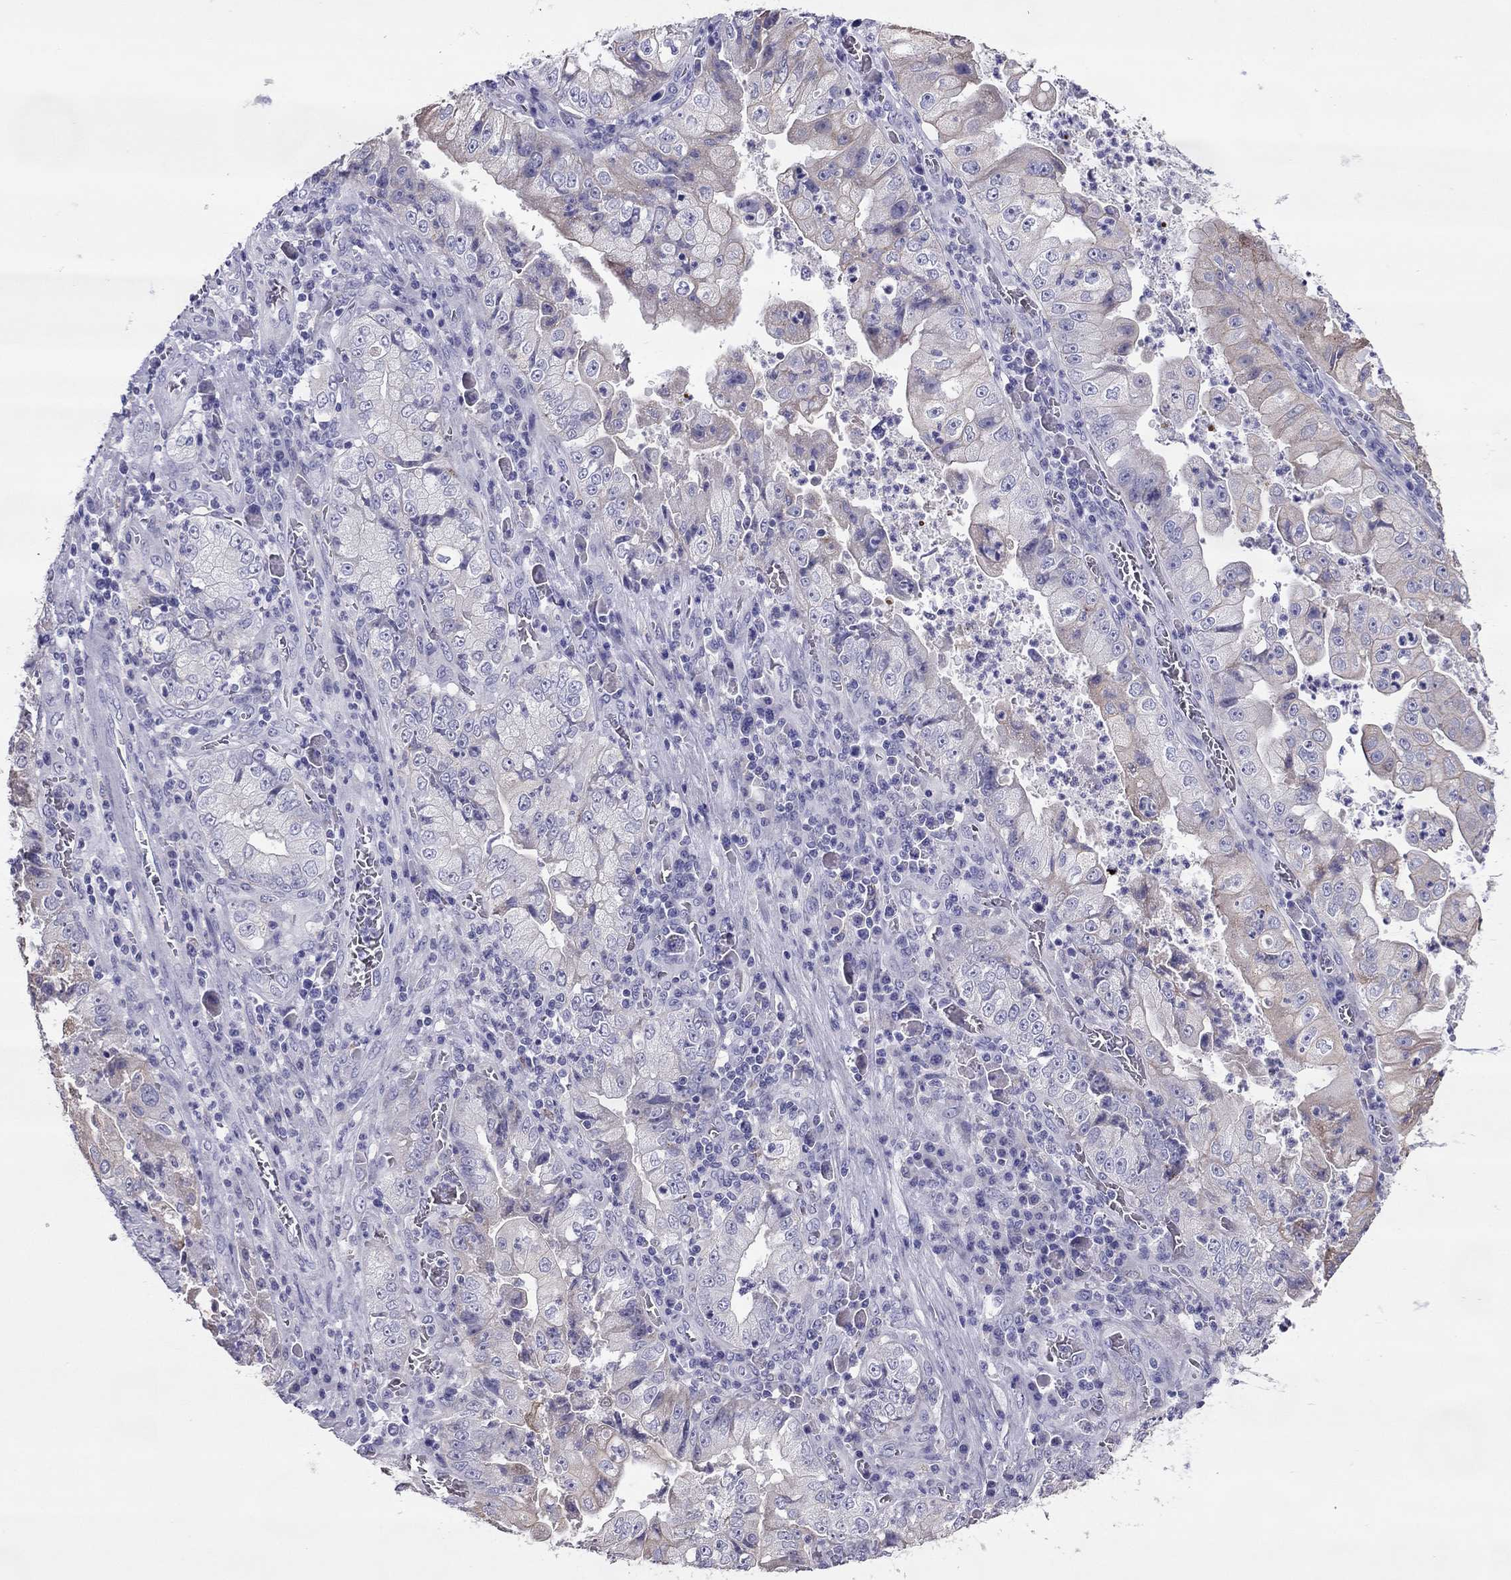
{"staining": {"intensity": "weak", "quantity": "<25%", "location": "cytoplasmic/membranous"}, "tissue": "stomach cancer", "cell_type": "Tumor cells", "image_type": "cancer", "snomed": [{"axis": "morphology", "description": "Adenocarcinoma, NOS"}, {"axis": "topography", "description": "Stomach"}], "caption": "Stomach cancer stained for a protein using immunohistochemistry (IHC) shows no expression tumor cells.", "gene": "MAEL", "patient": {"sex": "male", "age": 76}}